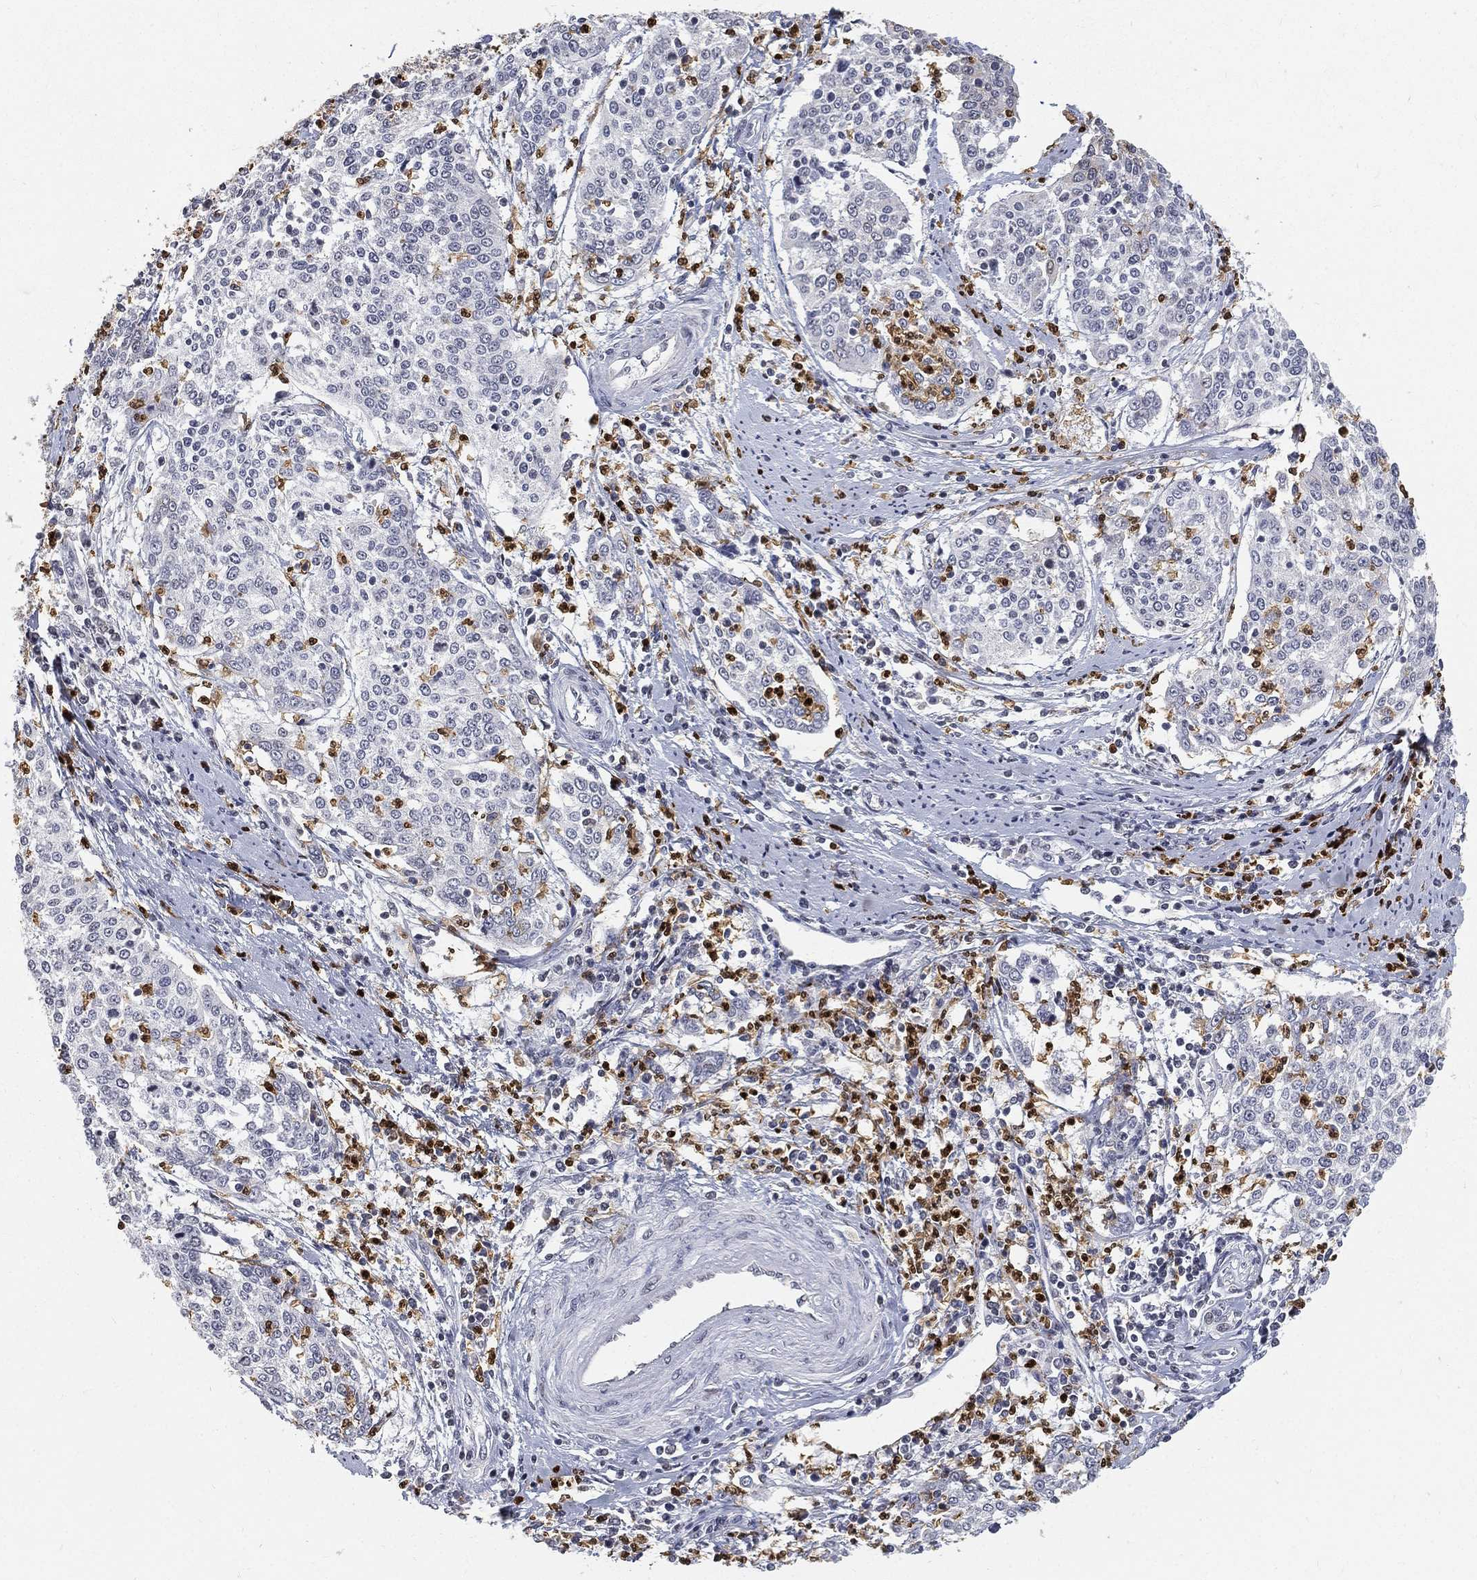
{"staining": {"intensity": "negative", "quantity": "none", "location": "none"}, "tissue": "cervical cancer", "cell_type": "Tumor cells", "image_type": "cancer", "snomed": [{"axis": "morphology", "description": "Squamous cell carcinoma, NOS"}, {"axis": "topography", "description": "Cervix"}], "caption": "This is a histopathology image of immunohistochemistry (IHC) staining of squamous cell carcinoma (cervical), which shows no expression in tumor cells. (DAB immunohistochemistry (IHC) visualized using brightfield microscopy, high magnification).", "gene": "ARG1", "patient": {"sex": "female", "age": 41}}